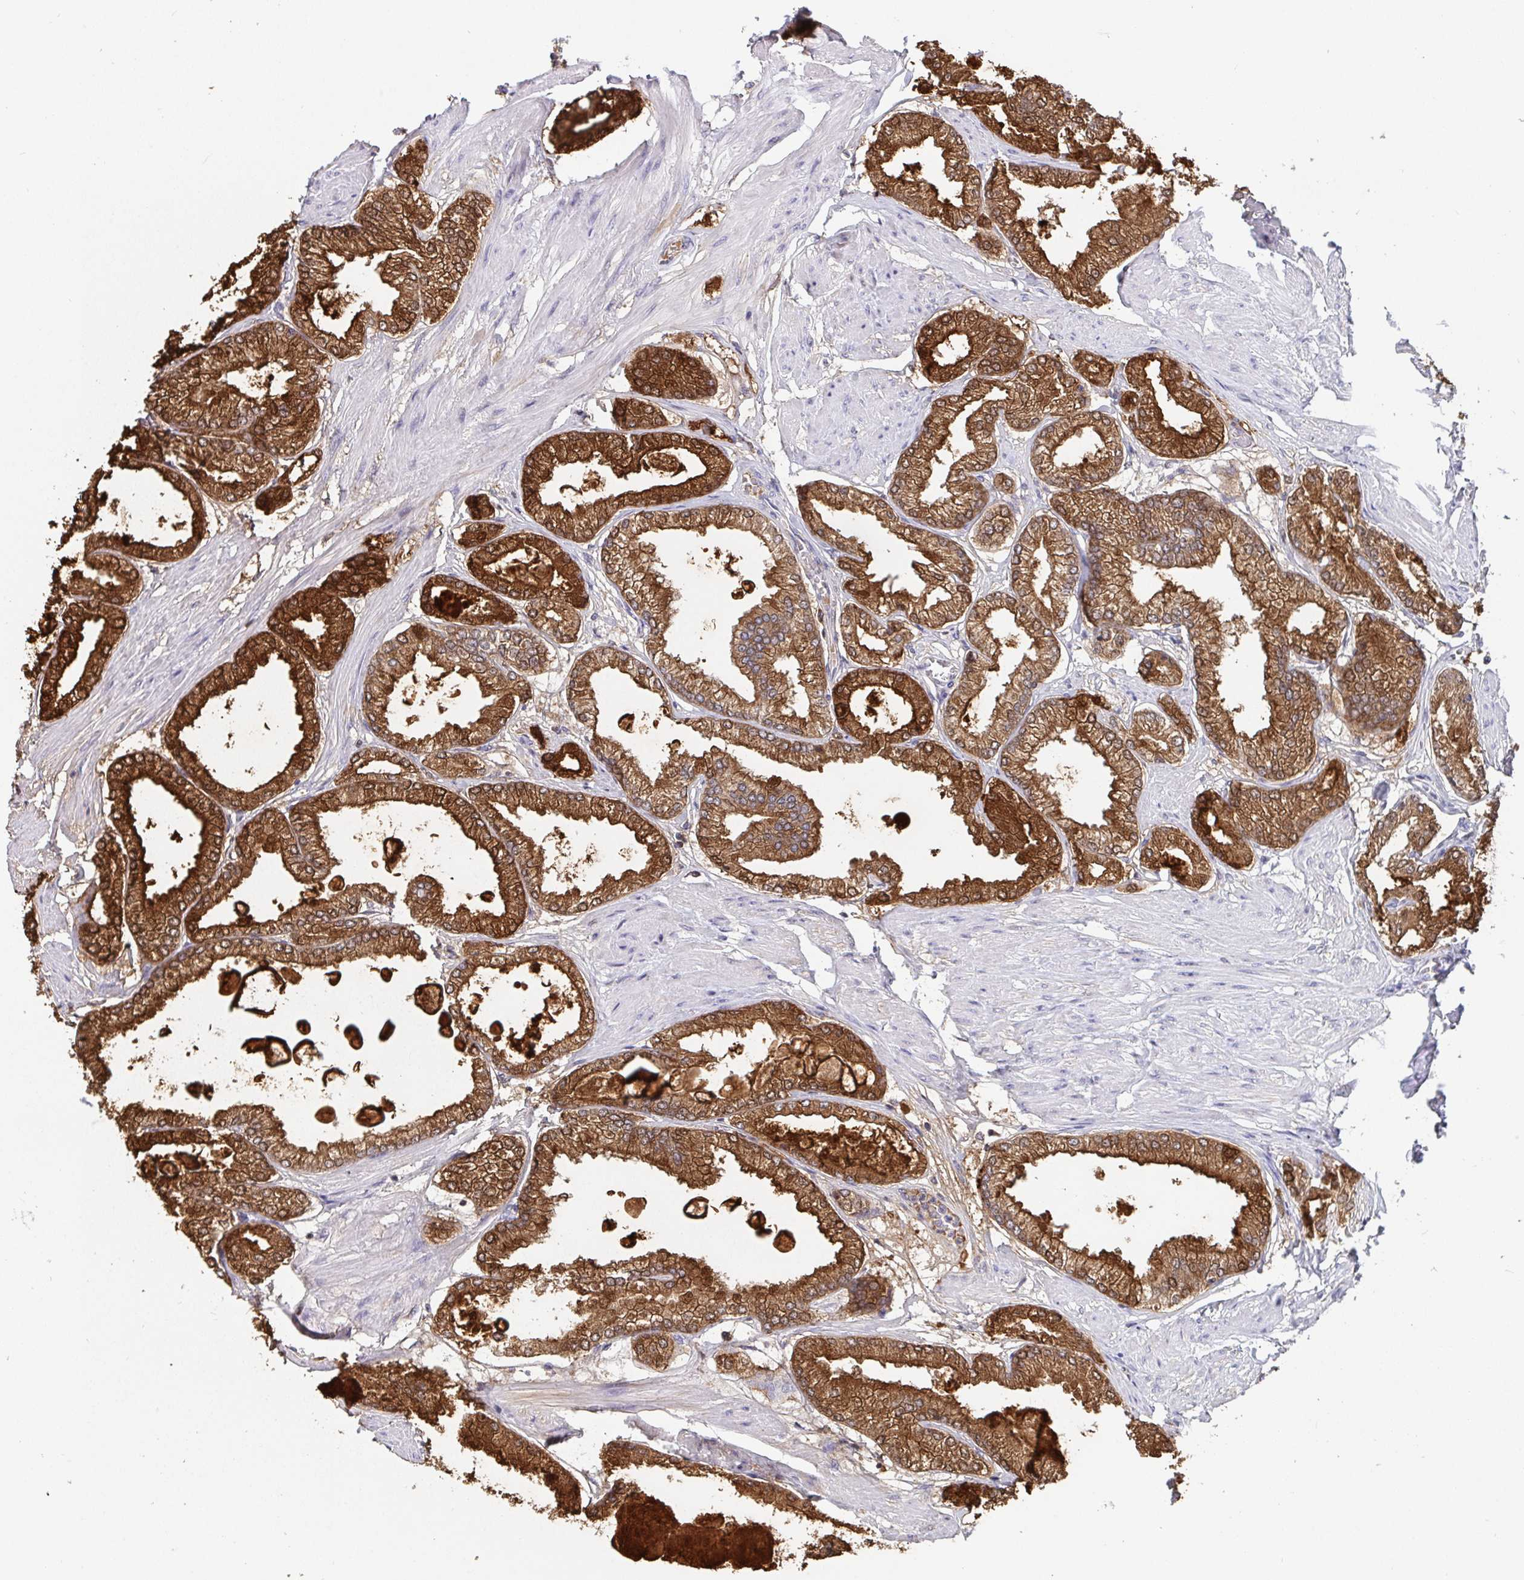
{"staining": {"intensity": "strong", "quantity": ">75%", "location": "cytoplasmic/membranous"}, "tissue": "prostate cancer", "cell_type": "Tumor cells", "image_type": "cancer", "snomed": [{"axis": "morphology", "description": "Adenocarcinoma, High grade"}, {"axis": "topography", "description": "Prostate"}], "caption": "Prostate cancer (high-grade adenocarcinoma) stained with a brown dye displays strong cytoplasmic/membranous positive expression in approximately >75% of tumor cells.", "gene": "WDR72", "patient": {"sex": "male", "age": 68}}